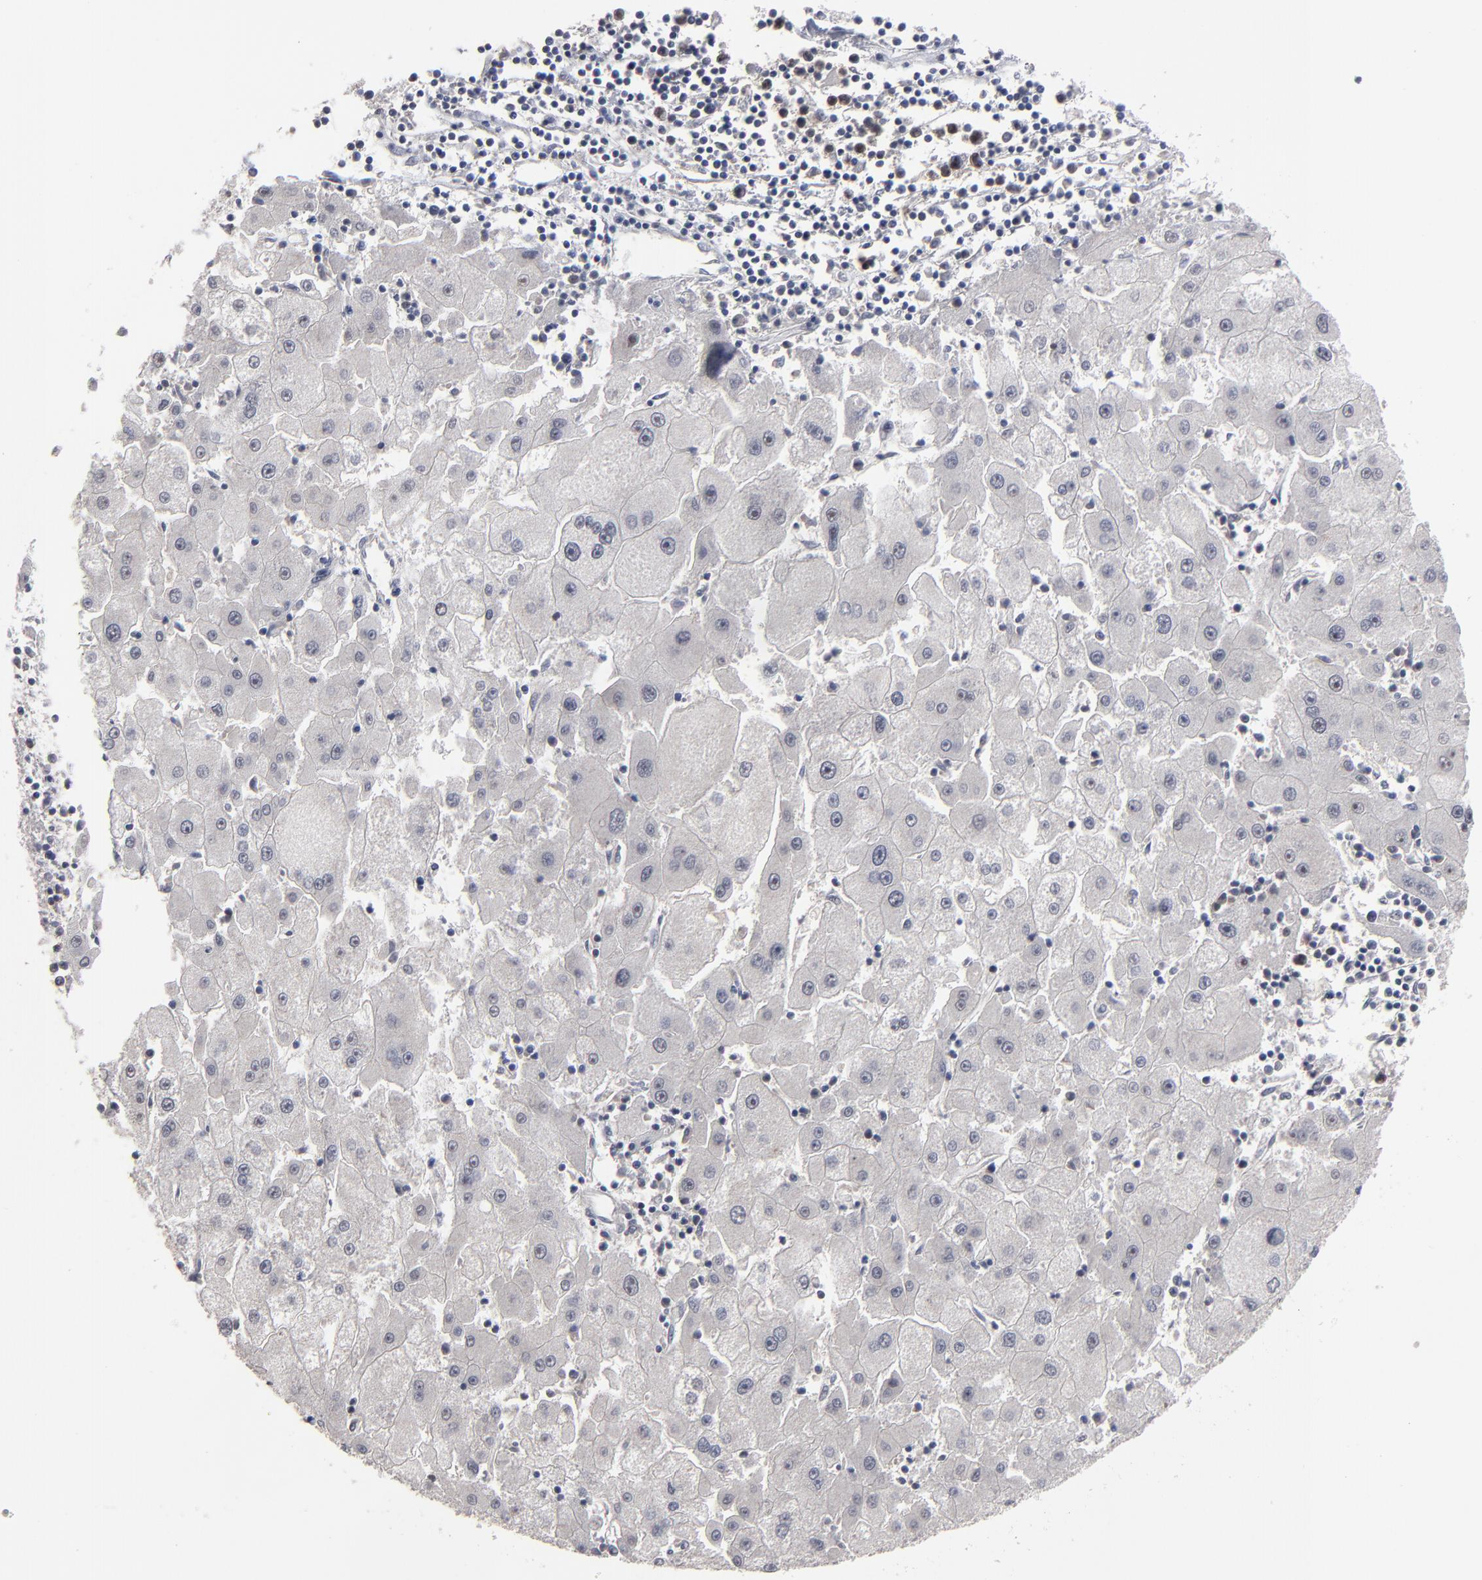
{"staining": {"intensity": "negative", "quantity": "none", "location": "none"}, "tissue": "liver cancer", "cell_type": "Tumor cells", "image_type": "cancer", "snomed": [{"axis": "morphology", "description": "Carcinoma, Hepatocellular, NOS"}, {"axis": "topography", "description": "Liver"}], "caption": "Protein analysis of liver hepatocellular carcinoma exhibits no significant expression in tumor cells.", "gene": "SSRP1", "patient": {"sex": "male", "age": 72}}